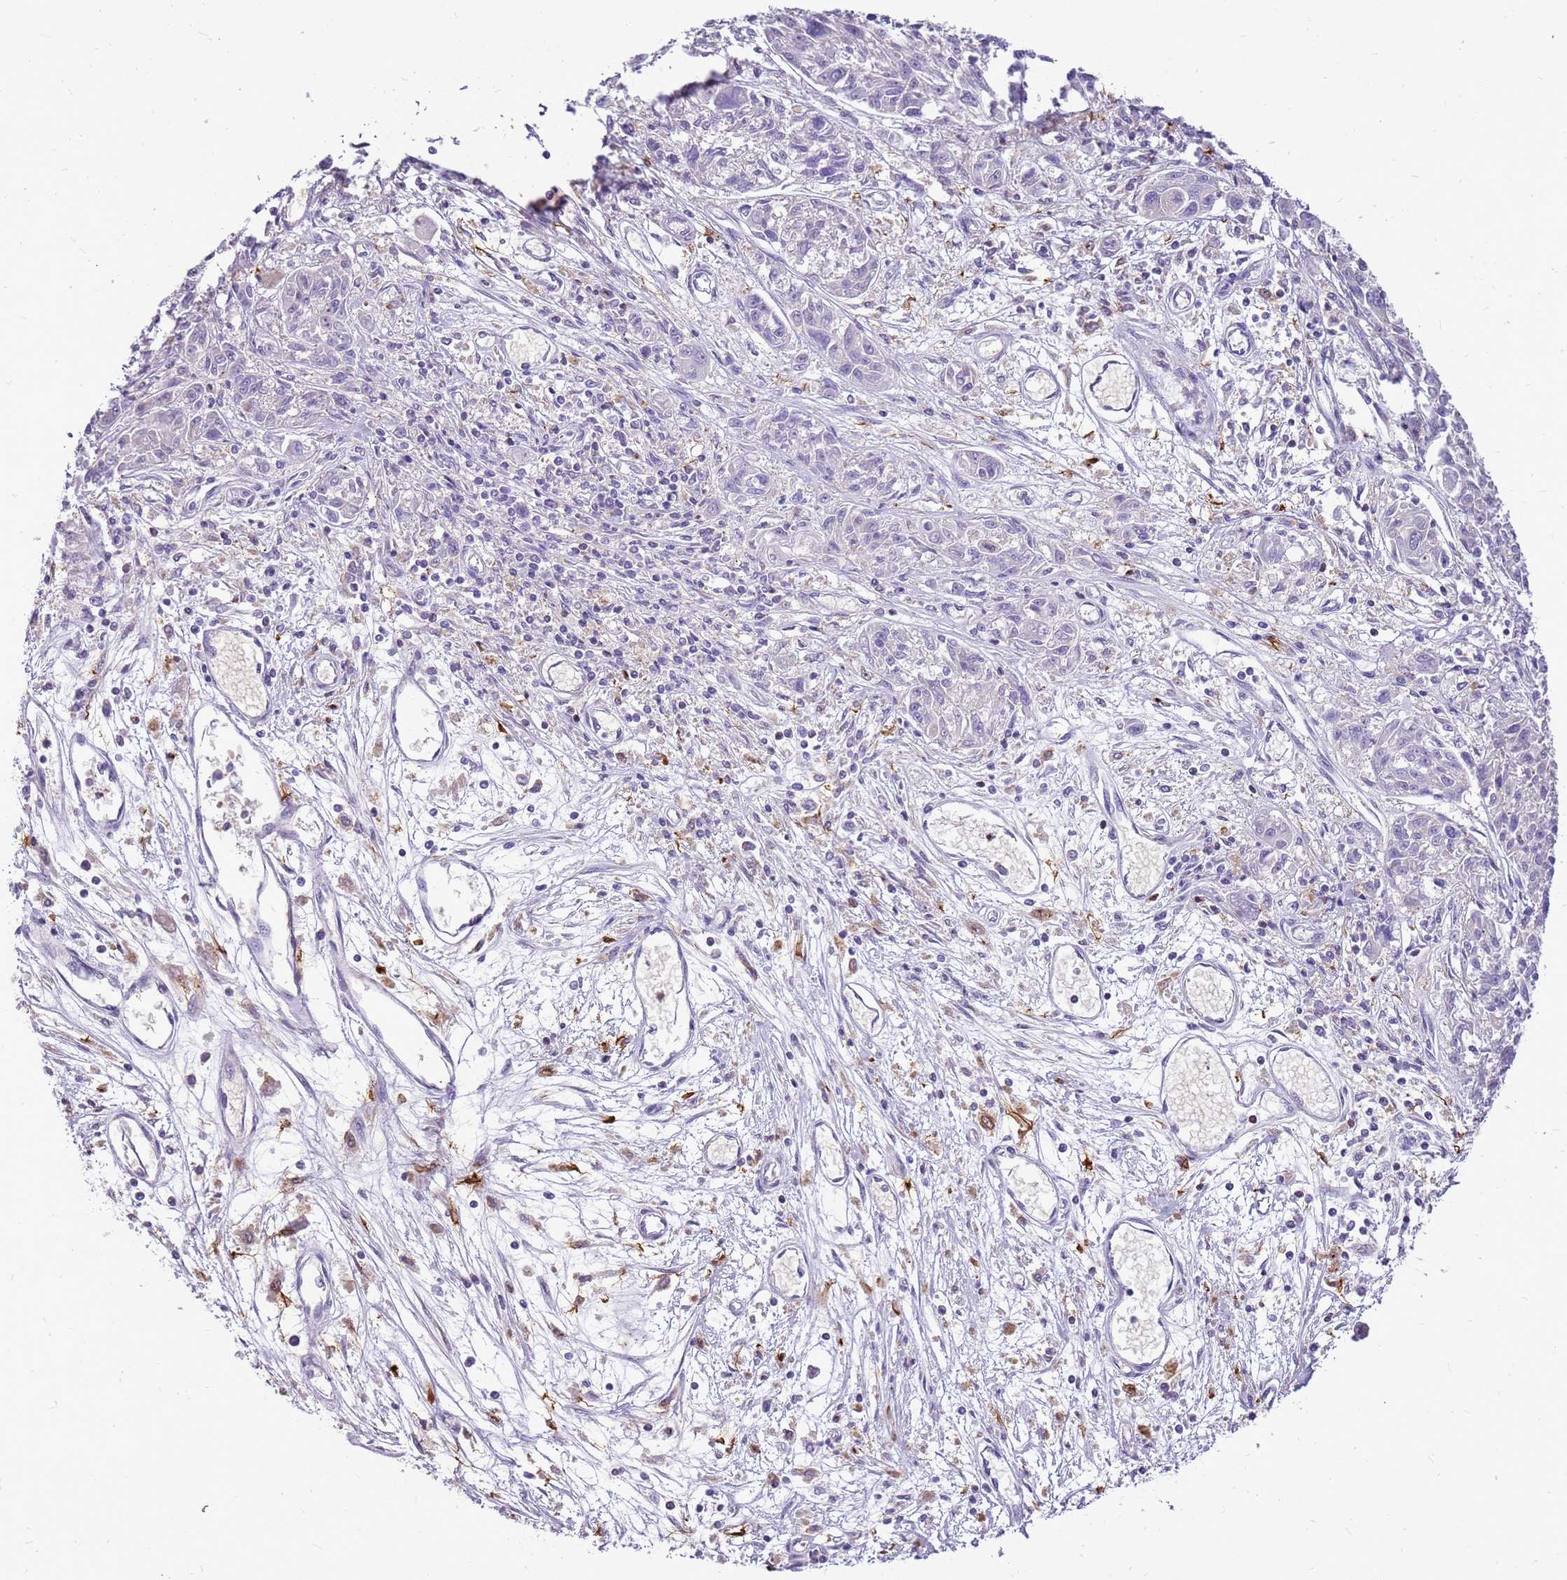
{"staining": {"intensity": "weak", "quantity": "25%-75%", "location": "cytoplasmic/membranous"}, "tissue": "melanoma", "cell_type": "Tumor cells", "image_type": "cancer", "snomed": [{"axis": "morphology", "description": "Malignant melanoma, NOS"}, {"axis": "topography", "description": "Skin"}], "caption": "Brown immunohistochemical staining in human malignant melanoma demonstrates weak cytoplasmic/membranous expression in approximately 25%-75% of tumor cells. (brown staining indicates protein expression, while blue staining denotes nuclei).", "gene": "WDR90", "patient": {"sex": "male", "age": 53}}